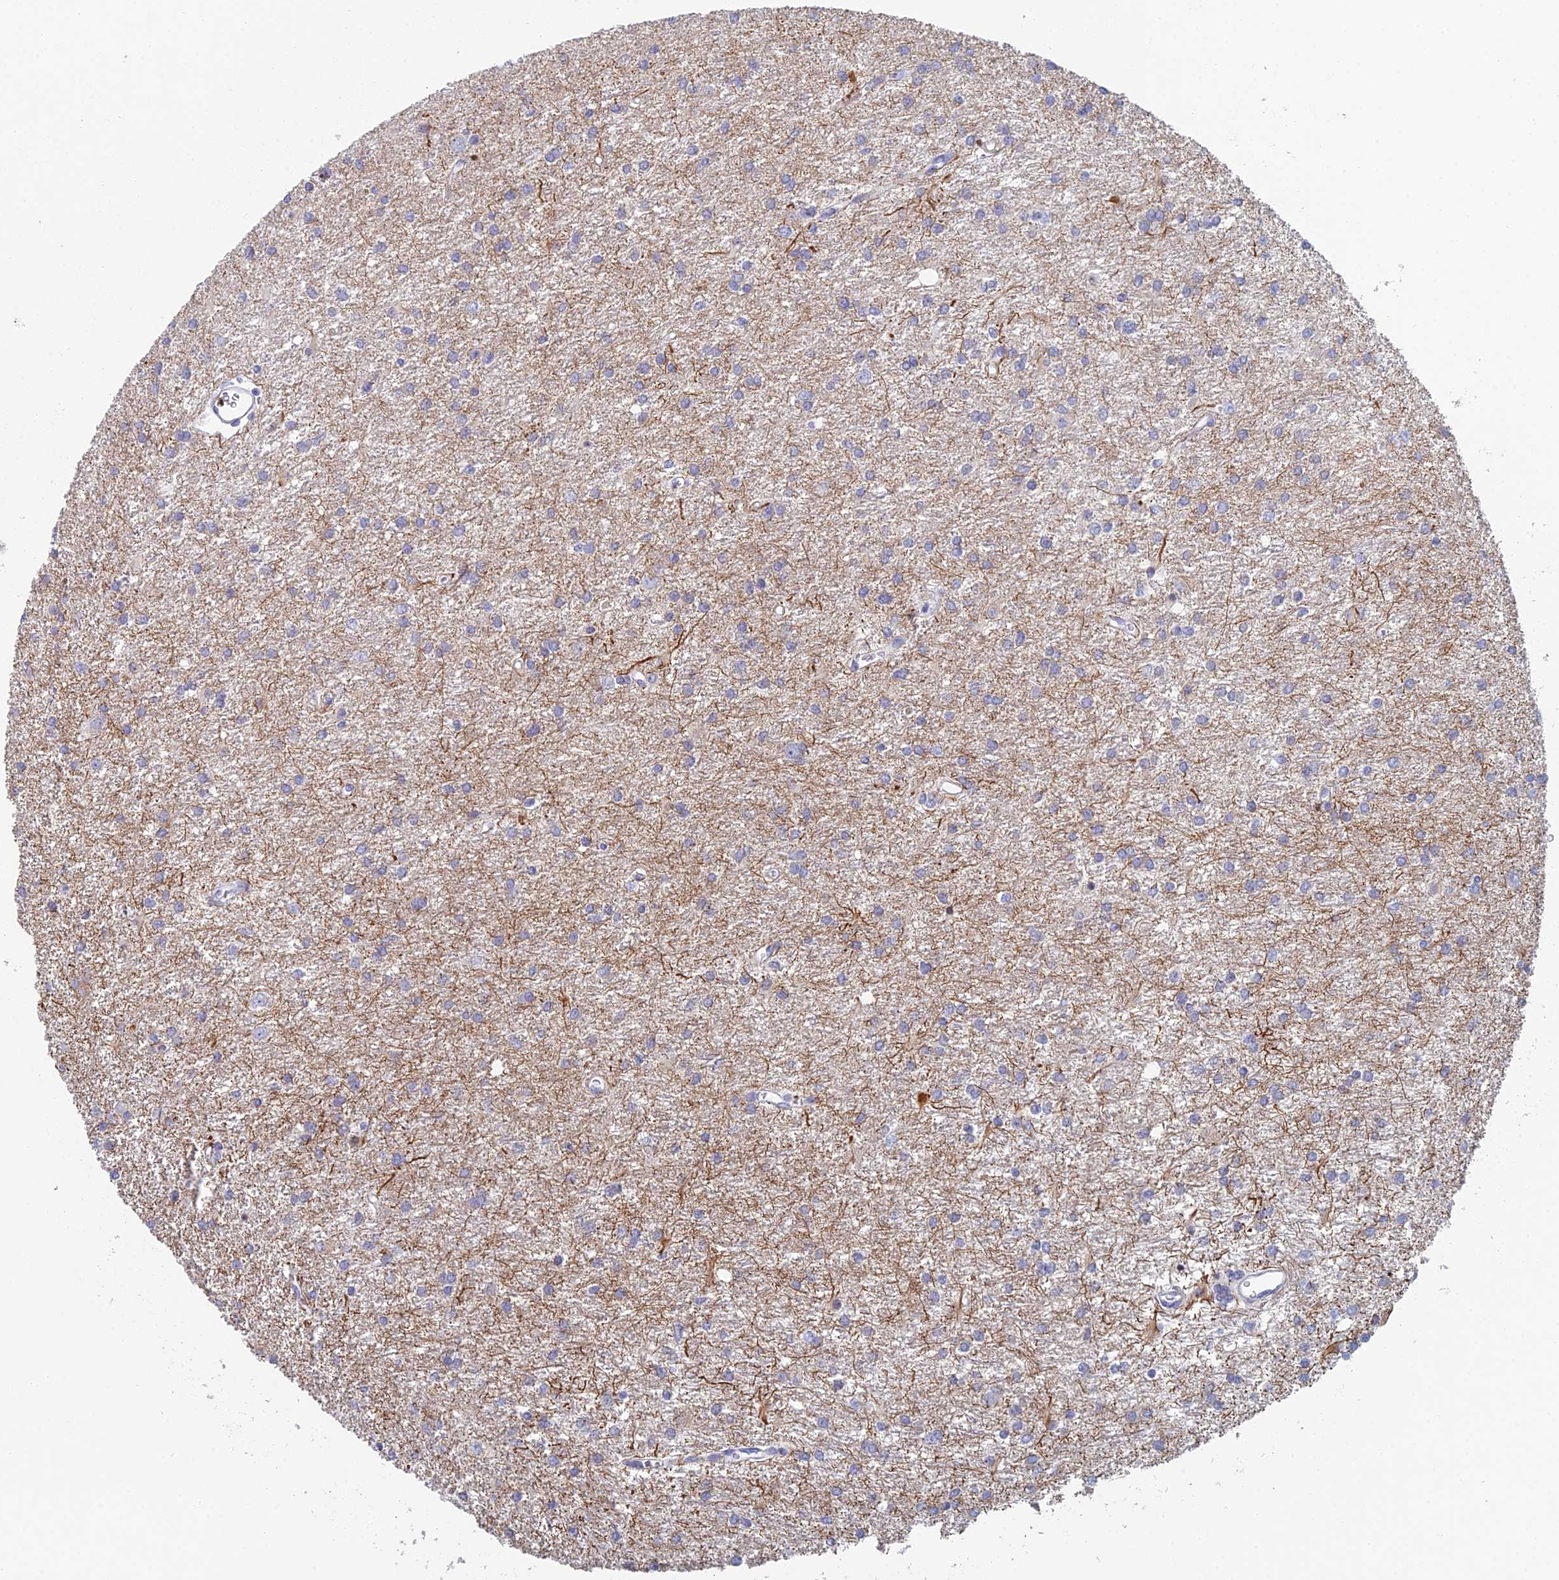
{"staining": {"intensity": "negative", "quantity": "none", "location": "none"}, "tissue": "glioma", "cell_type": "Tumor cells", "image_type": "cancer", "snomed": [{"axis": "morphology", "description": "Glioma, malignant, High grade"}, {"axis": "topography", "description": "Brain"}], "caption": "Immunohistochemistry of human malignant glioma (high-grade) exhibits no staining in tumor cells.", "gene": "ACSM1", "patient": {"sex": "female", "age": 50}}